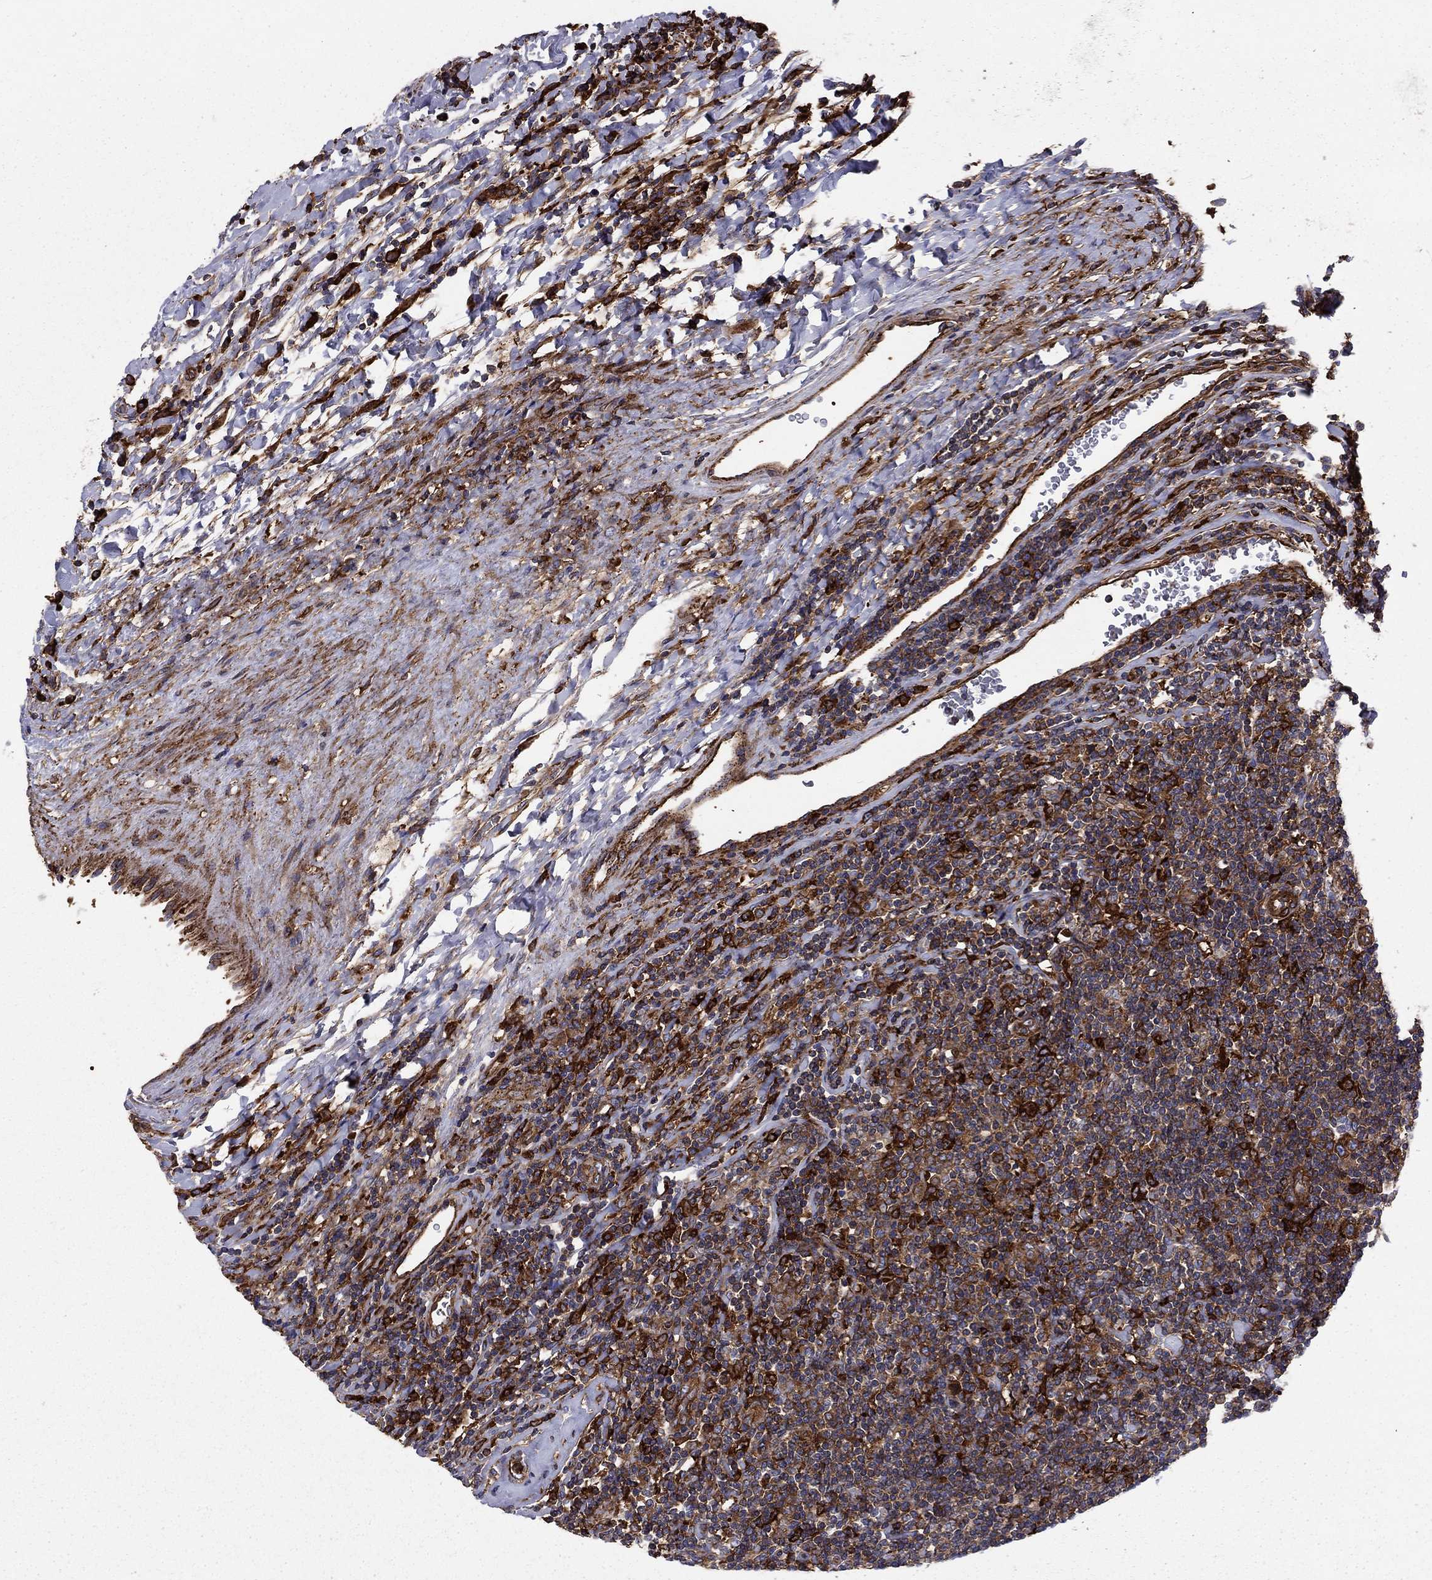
{"staining": {"intensity": "strong", "quantity": ">75%", "location": "cytoplasmic/membranous"}, "tissue": "lymphoma", "cell_type": "Tumor cells", "image_type": "cancer", "snomed": [{"axis": "morphology", "description": "Hodgkin's disease, NOS"}, {"axis": "topography", "description": "Lymph node"}], "caption": "The histopathology image demonstrates staining of lymphoma, revealing strong cytoplasmic/membranous protein positivity (brown color) within tumor cells.", "gene": "EHBP1L1", "patient": {"sex": "male", "age": 40}}